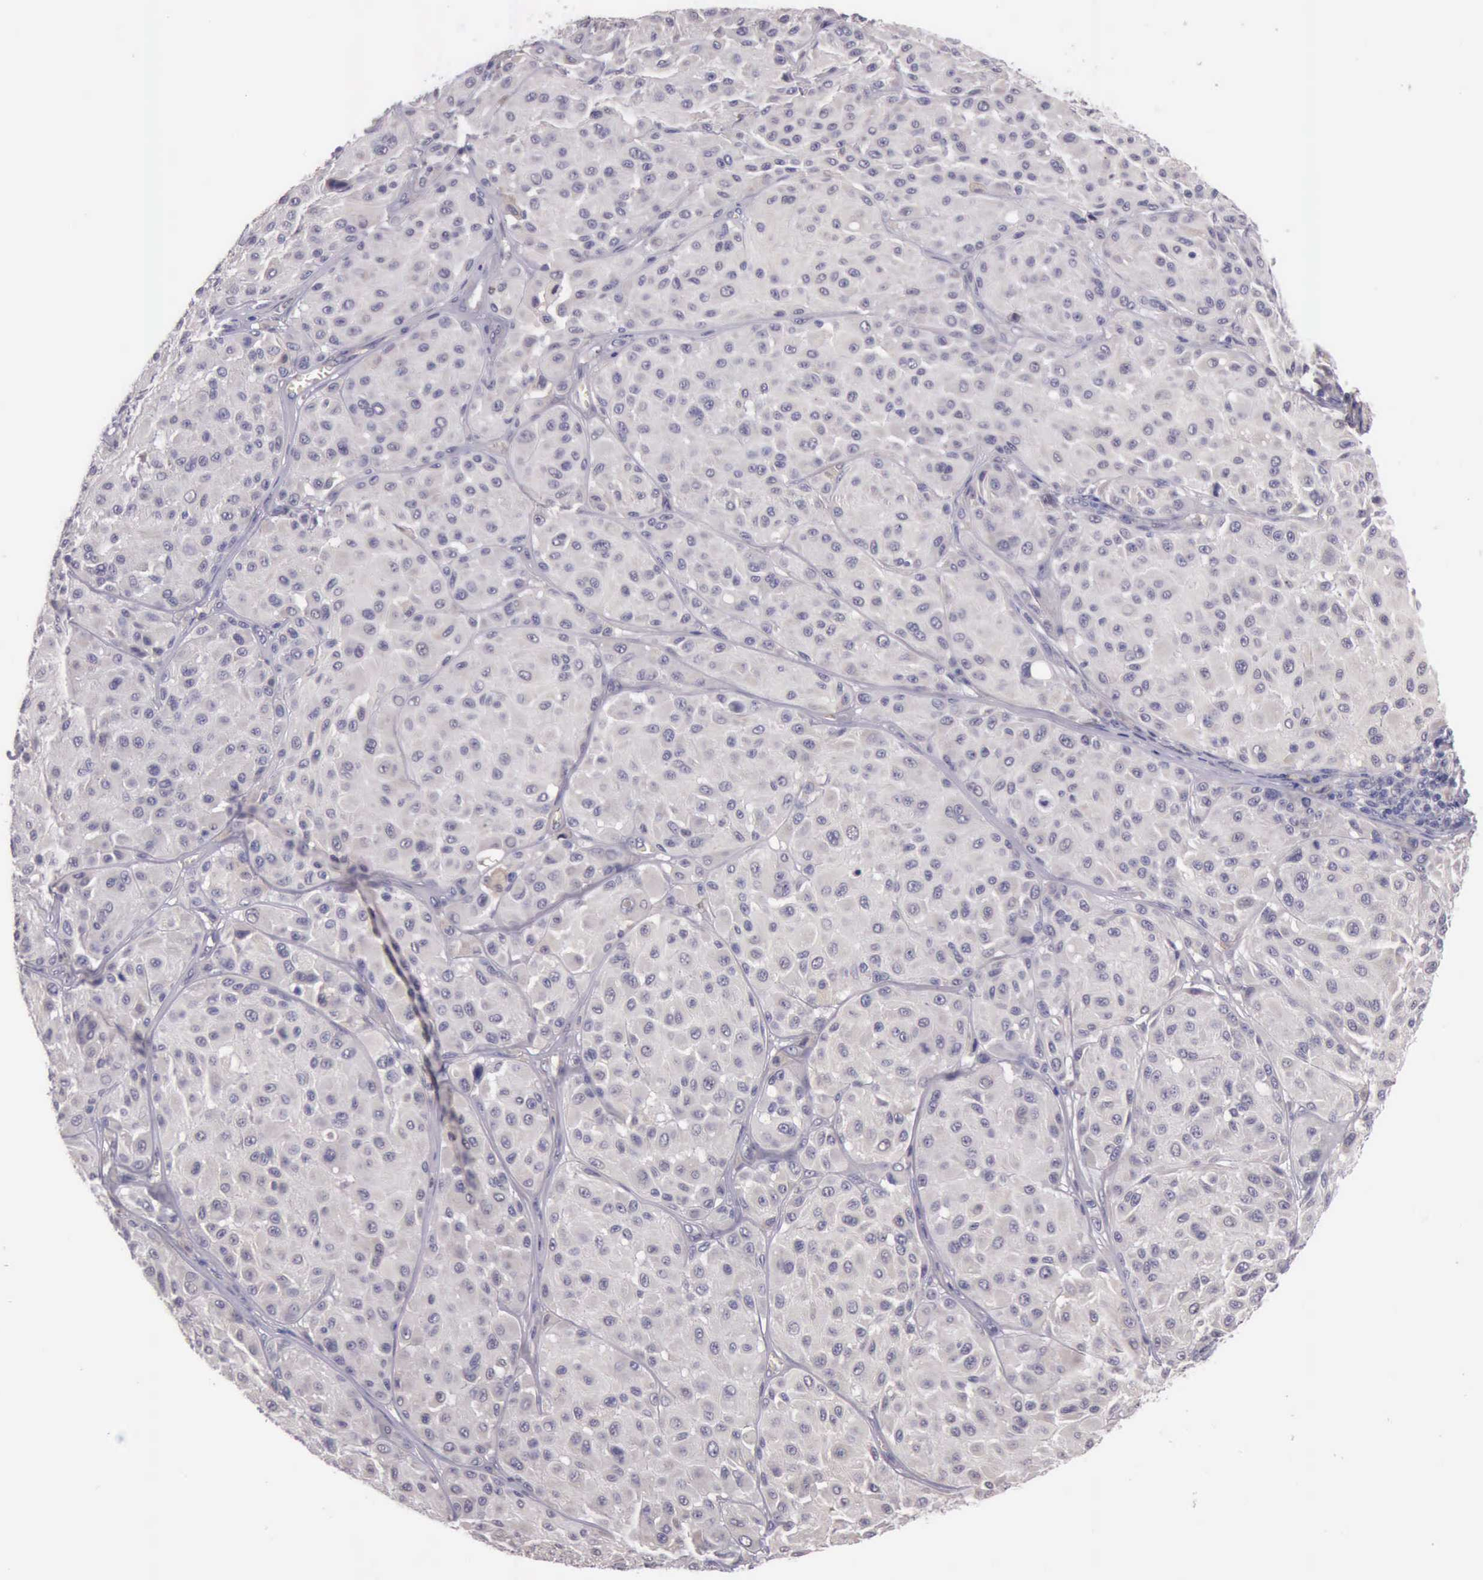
{"staining": {"intensity": "weak", "quantity": ">75%", "location": "cytoplasmic/membranous"}, "tissue": "melanoma", "cell_type": "Tumor cells", "image_type": "cancer", "snomed": [{"axis": "morphology", "description": "Malignant melanoma, NOS"}, {"axis": "topography", "description": "Skin"}], "caption": "An IHC image of neoplastic tissue is shown. Protein staining in brown highlights weak cytoplasmic/membranous positivity in melanoma within tumor cells.", "gene": "PLEK2", "patient": {"sex": "male", "age": 36}}